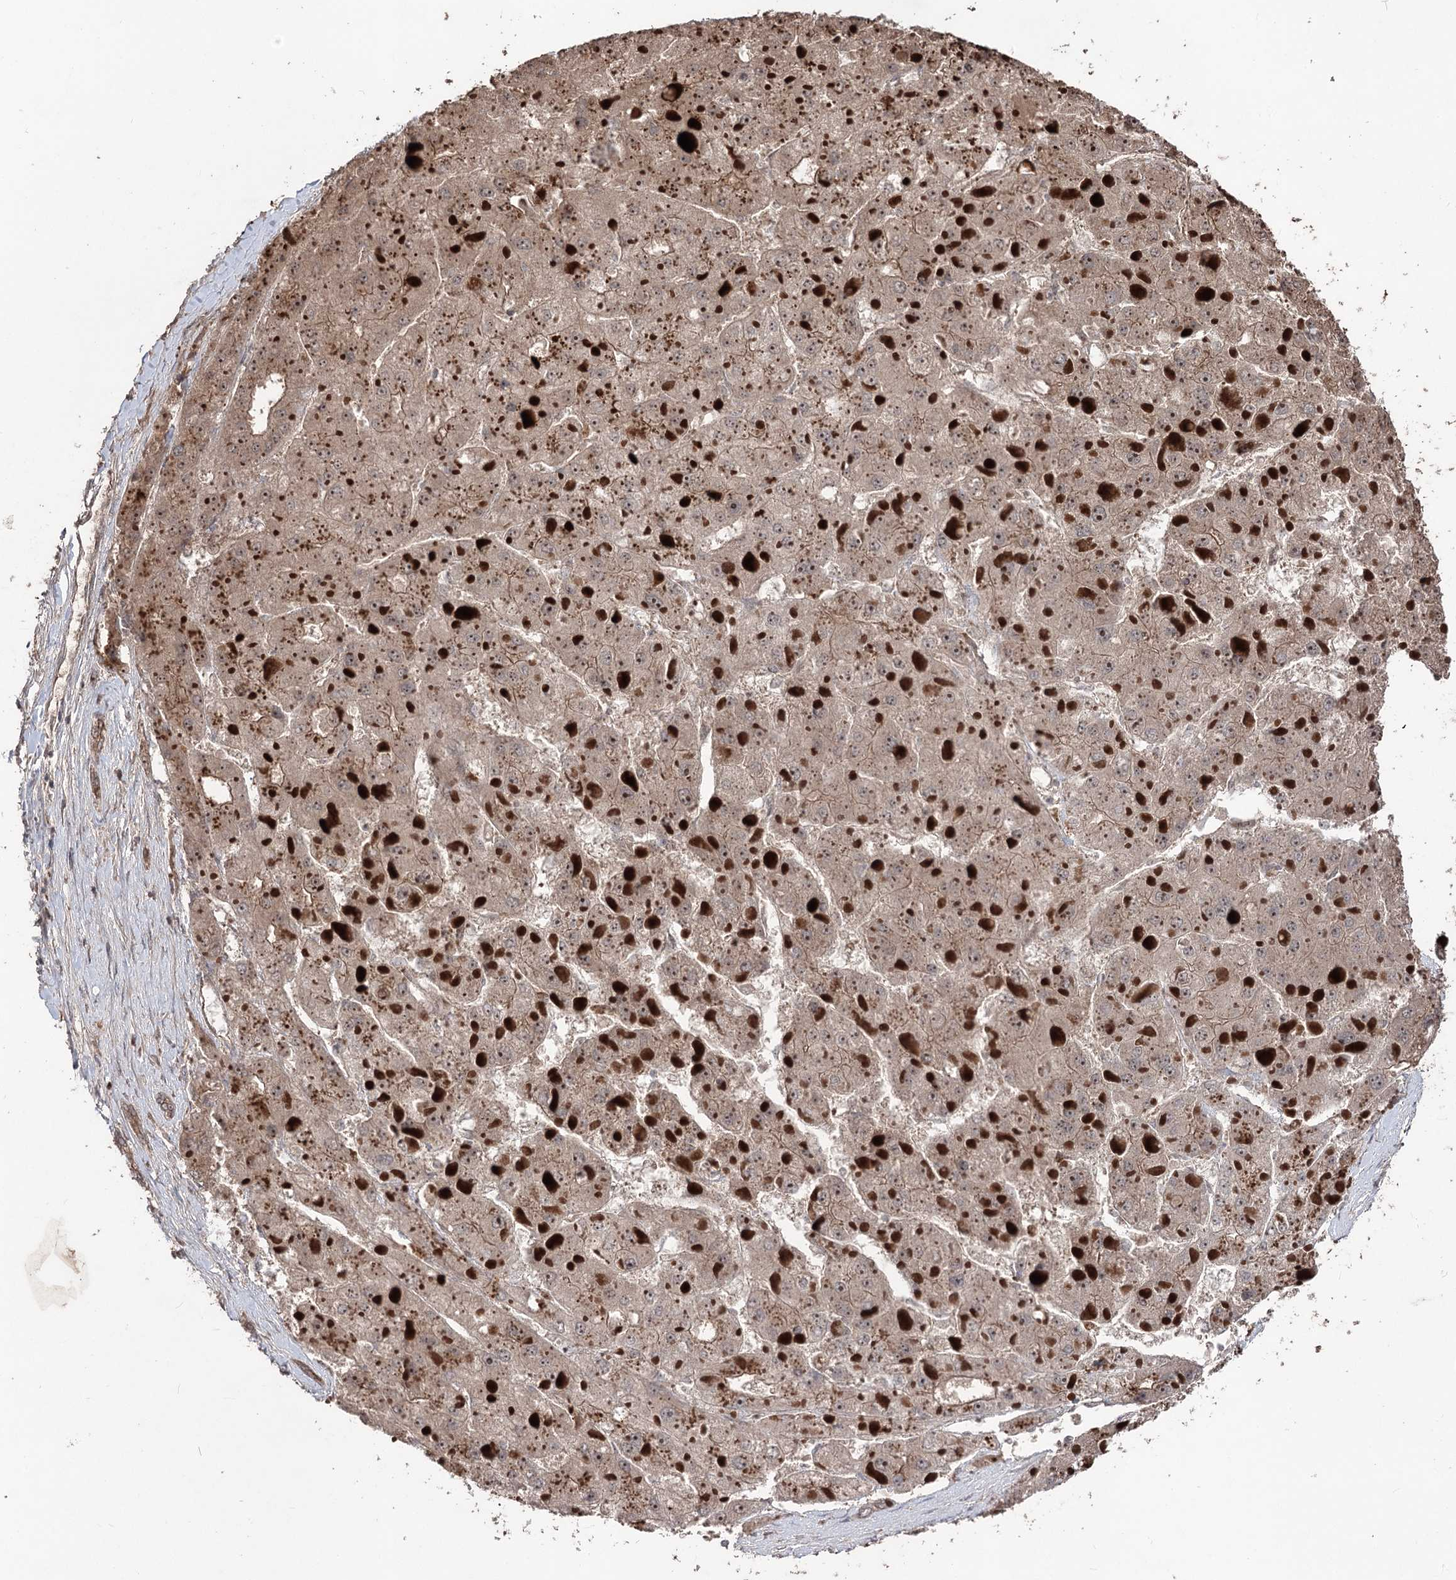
{"staining": {"intensity": "moderate", "quantity": ">75%", "location": "cytoplasmic/membranous"}, "tissue": "liver cancer", "cell_type": "Tumor cells", "image_type": "cancer", "snomed": [{"axis": "morphology", "description": "Carcinoma, Hepatocellular, NOS"}, {"axis": "topography", "description": "Liver"}], "caption": "Liver hepatocellular carcinoma stained with a brown dye demonstrates moderate cytoplasmic/membranous positive expression in approximately >75% of tumor cells.", "gene": "CPNE8", "patient": {"sex": "female", "age": 73}}